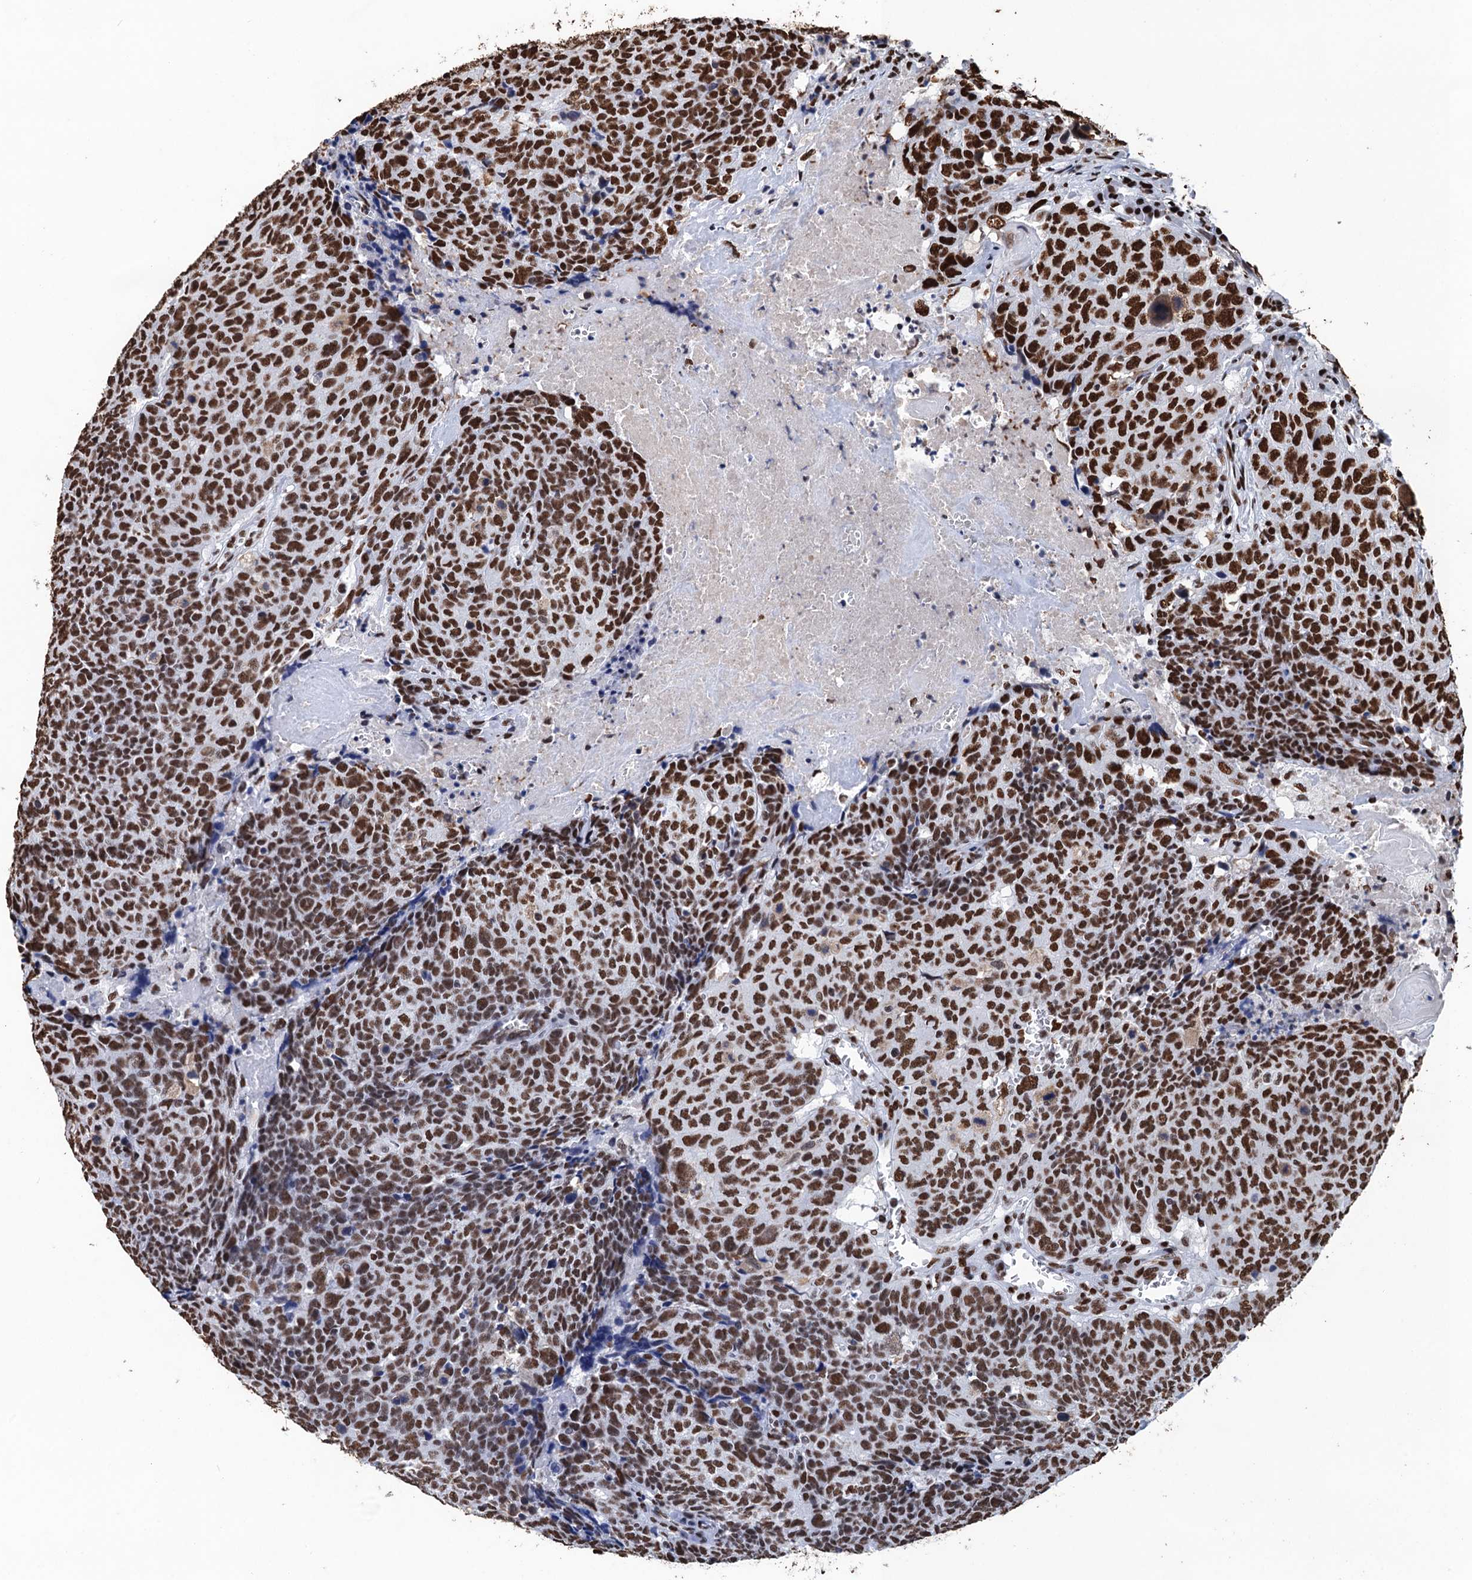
{"staining": {"intensity": "strong", "quantity": ">75%", "location": "nuclear"}, "tissue": "head and neck cancer", "cell_type": "Tumor cells", "image_type": "cancer", "snomed": [{"axis": "morphology", "description": "Squamous cell carcinoma, NOS"}, {"axis": "topography", "description": "Head-Neck"}], "caption": "Immunohistochemistry (DAB (3,3'-diaminobenzidine)) staining of human squamous cell carcinoma (head and neck) displays strong nuclear protein expression in about >75% of tumor cells.", "gene": "UBA2", "patient": {"sex": "male", "age": 66}}